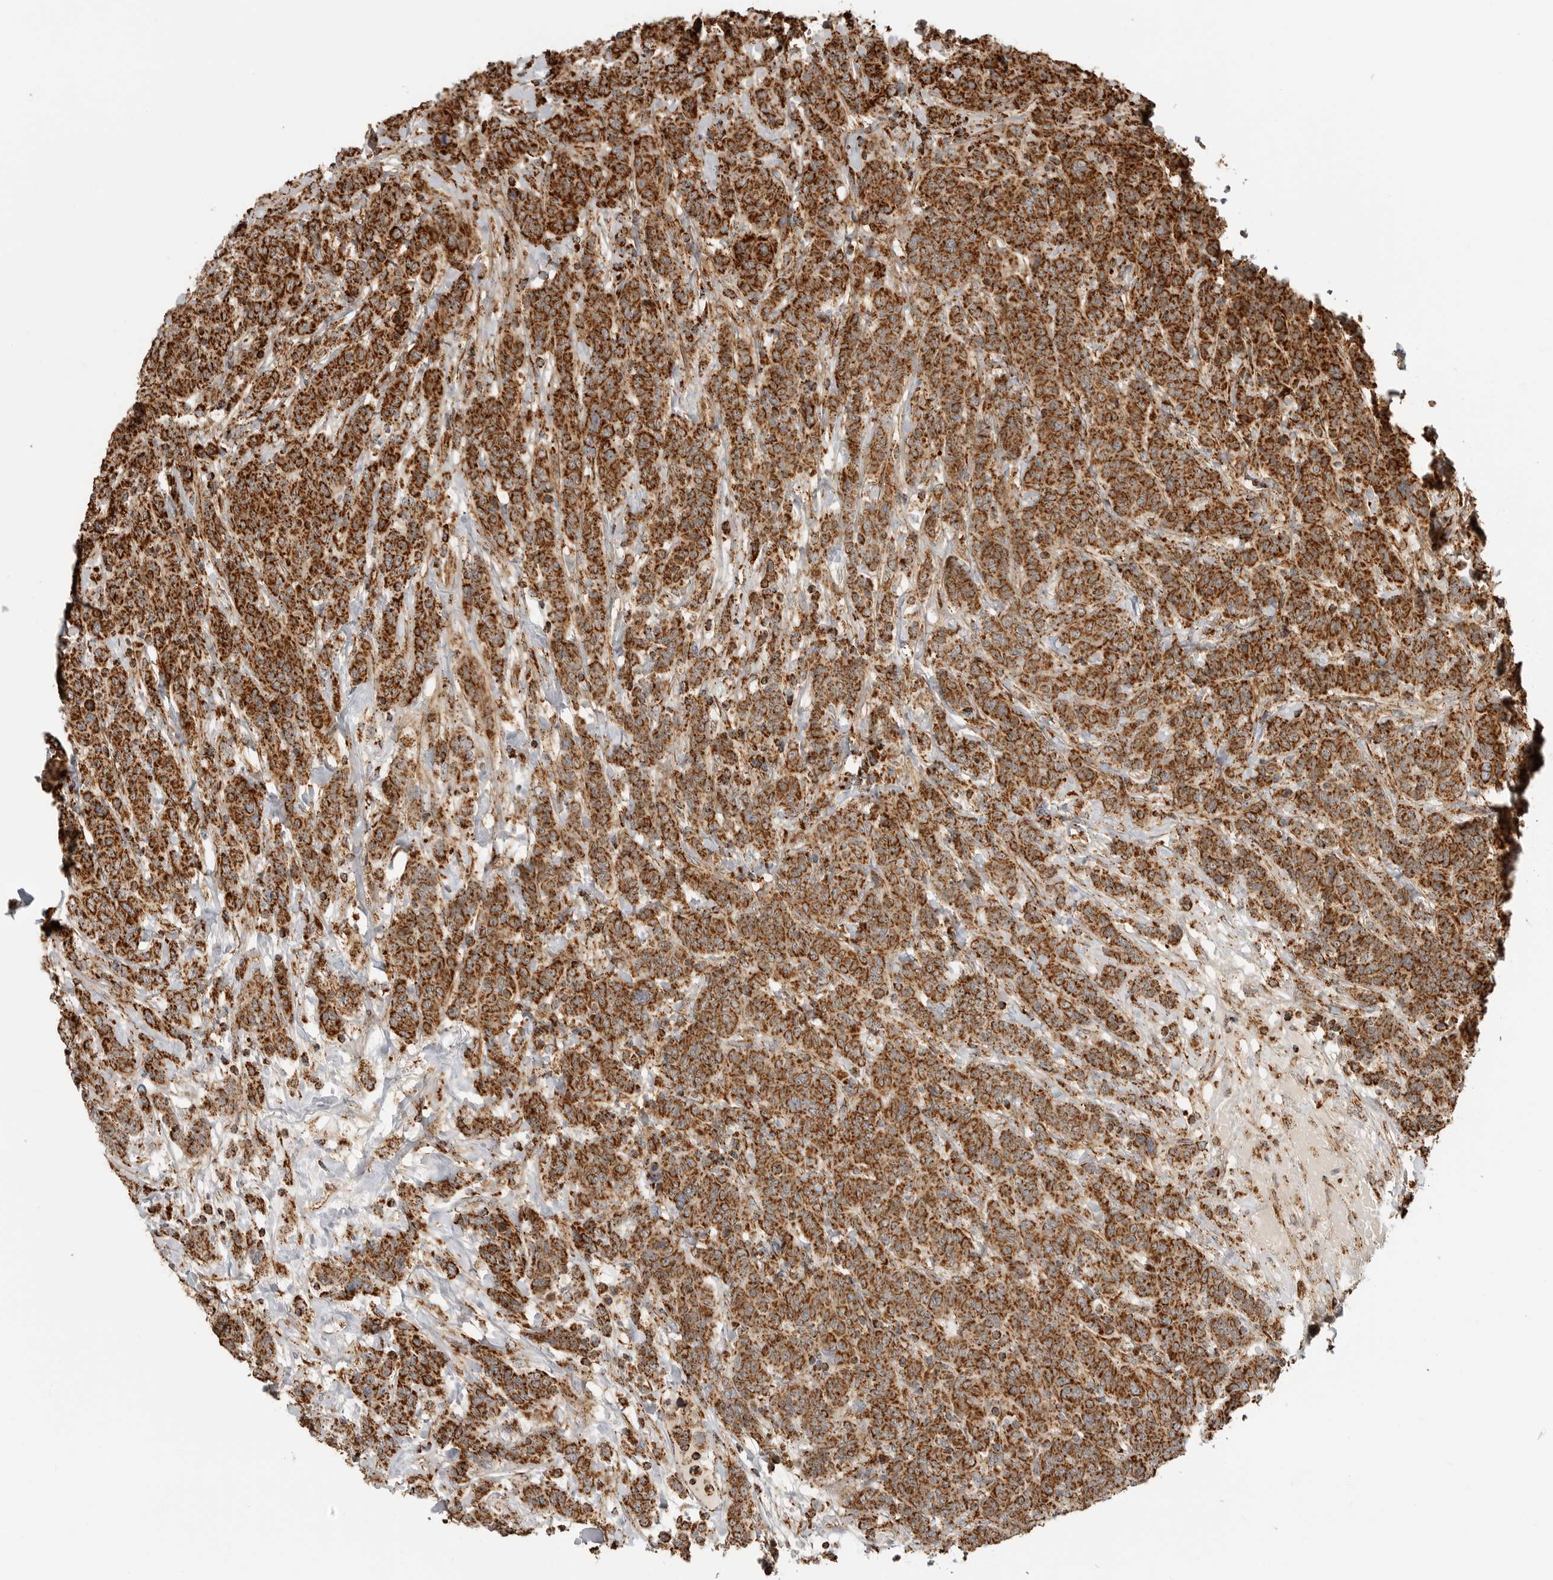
{"staining": {"intensity": "strong", "quantity": ">75%", "location": "cytoplasmic/membranous"}, "tissue": "breast cancer", "cell_type": "Tumor cells", "image_type": "cancer", "snomed": [{"axis": "morphology", "description": "Duct carcinoma"}, {"axis": "topography", "description": "Breast"}], "caption": "Immunohistochemistry staining of breast cancer (invasive ductal carcinoma), which displays high levels of strong cytoplasmic/membranous expression in about >75% of tumor cells indicating strong cytoplasmic/membranous protein staining. The staining was performed using DAB (3,3'-diaminobenzidine) (brown) for protein detection and nuclei were counterstained in hematoxylin (blue).", "gene": "BMP2K", "patient": {"sex": "female", "age": 37}}